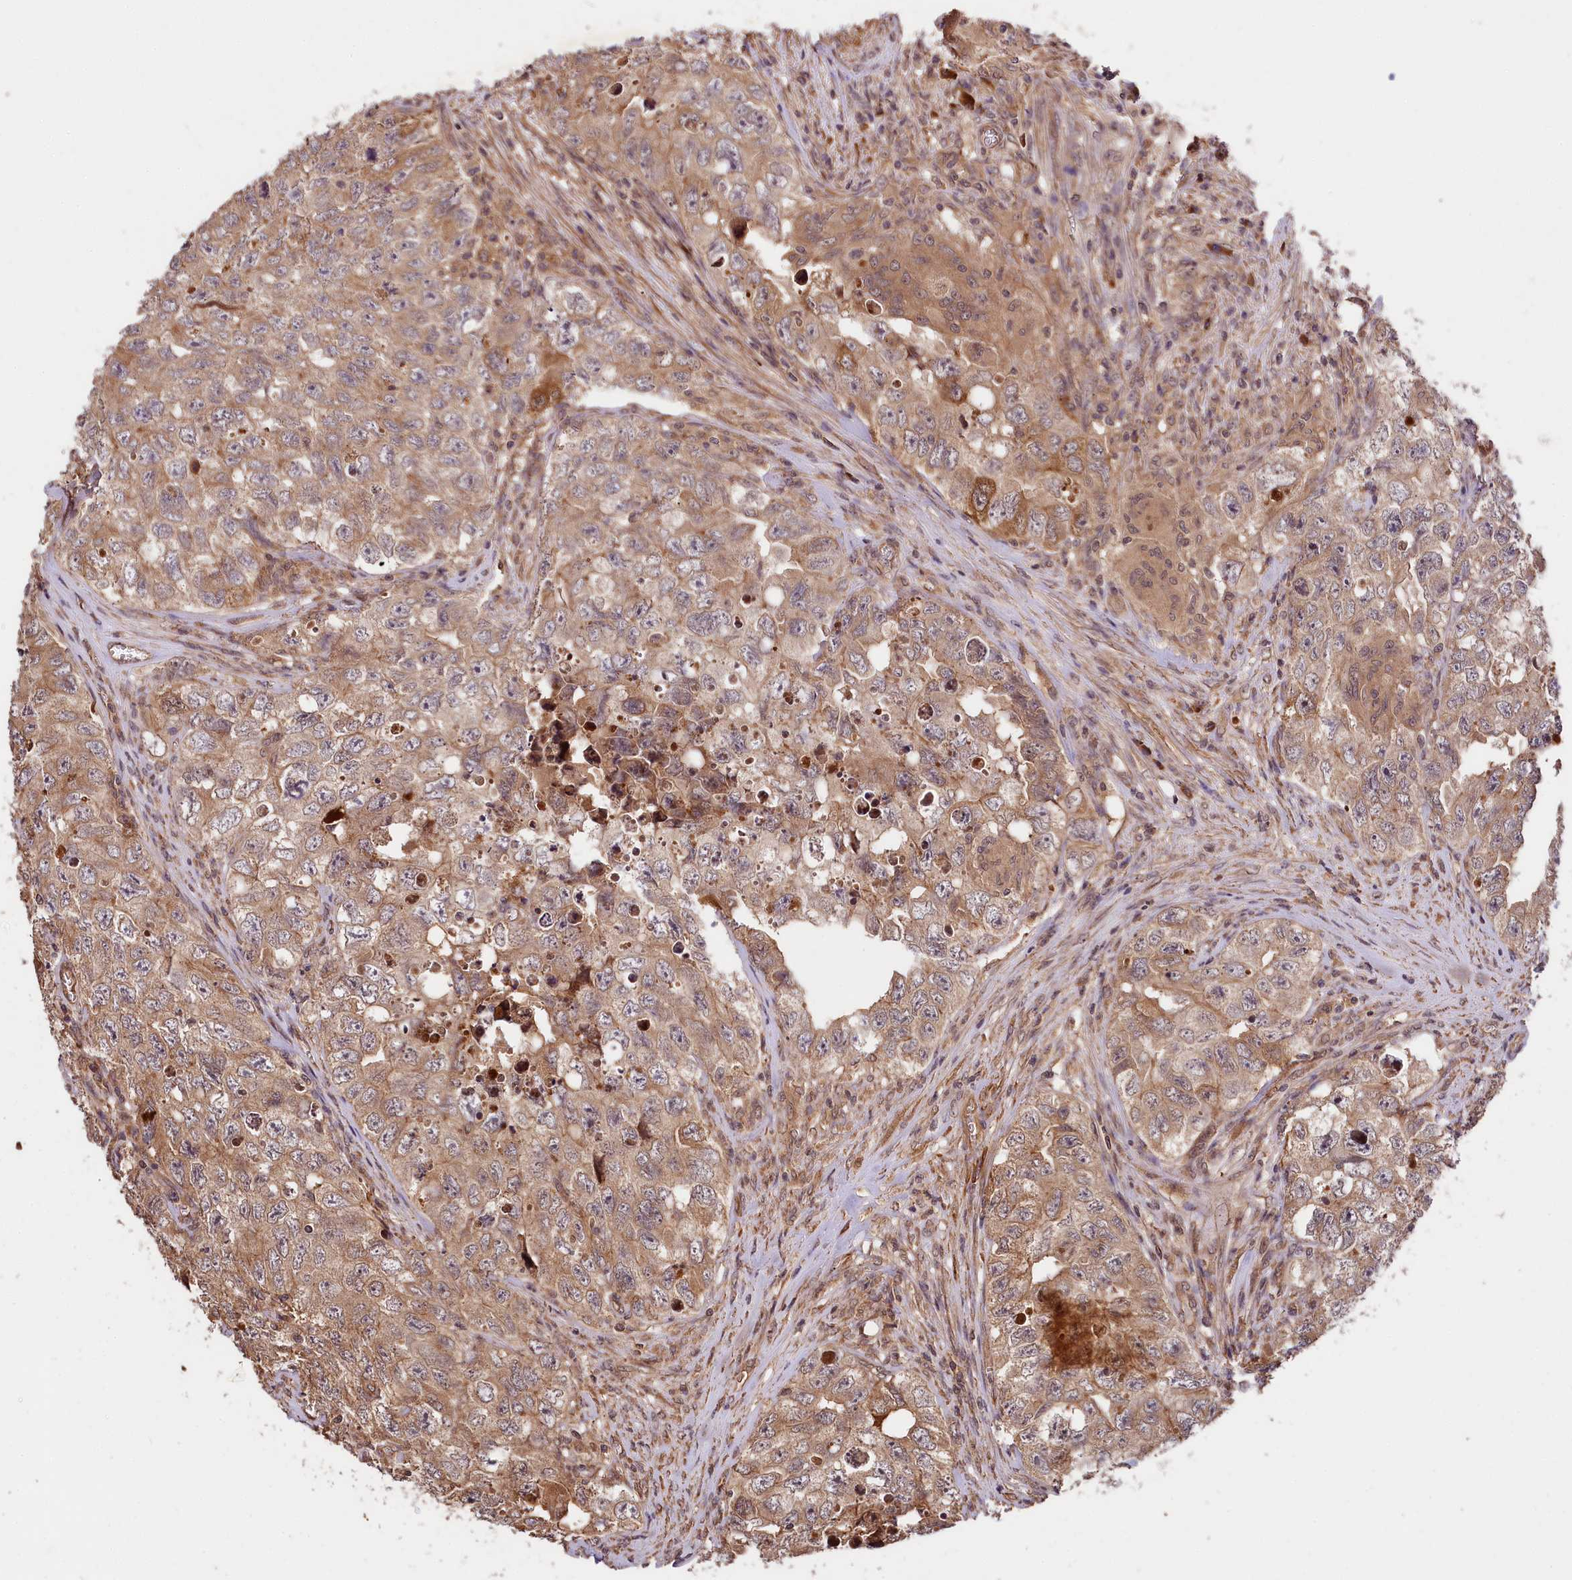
{"staining": {"intensity": "moderate", "quantity": ">75%", "location": "cytoplasmic/membranous"}, "tissue": "testis cancer", "cell_type": "Tumor cells", "image_type": "cancer", "snomed": [{"axis": "morphology", "description": "Seminoma, NOS"}, {"axis": "morphology", "description": "Carcinoma, Embryonal, NOS"}, {"axis": "topography", "description": "Testis"}], "caption": "Brown immunohistochemical staining in human testis cancer (seminoma) demonstrates moderate cytoplasmic/membranous staining in about >75% of tumor cells. (DAB (3,3'-diaminobenzidine) IHC with brightfield microscopy, high magnification).", "gene": "MCF2L2", "patient": {"sex": "male", "age": 43}}